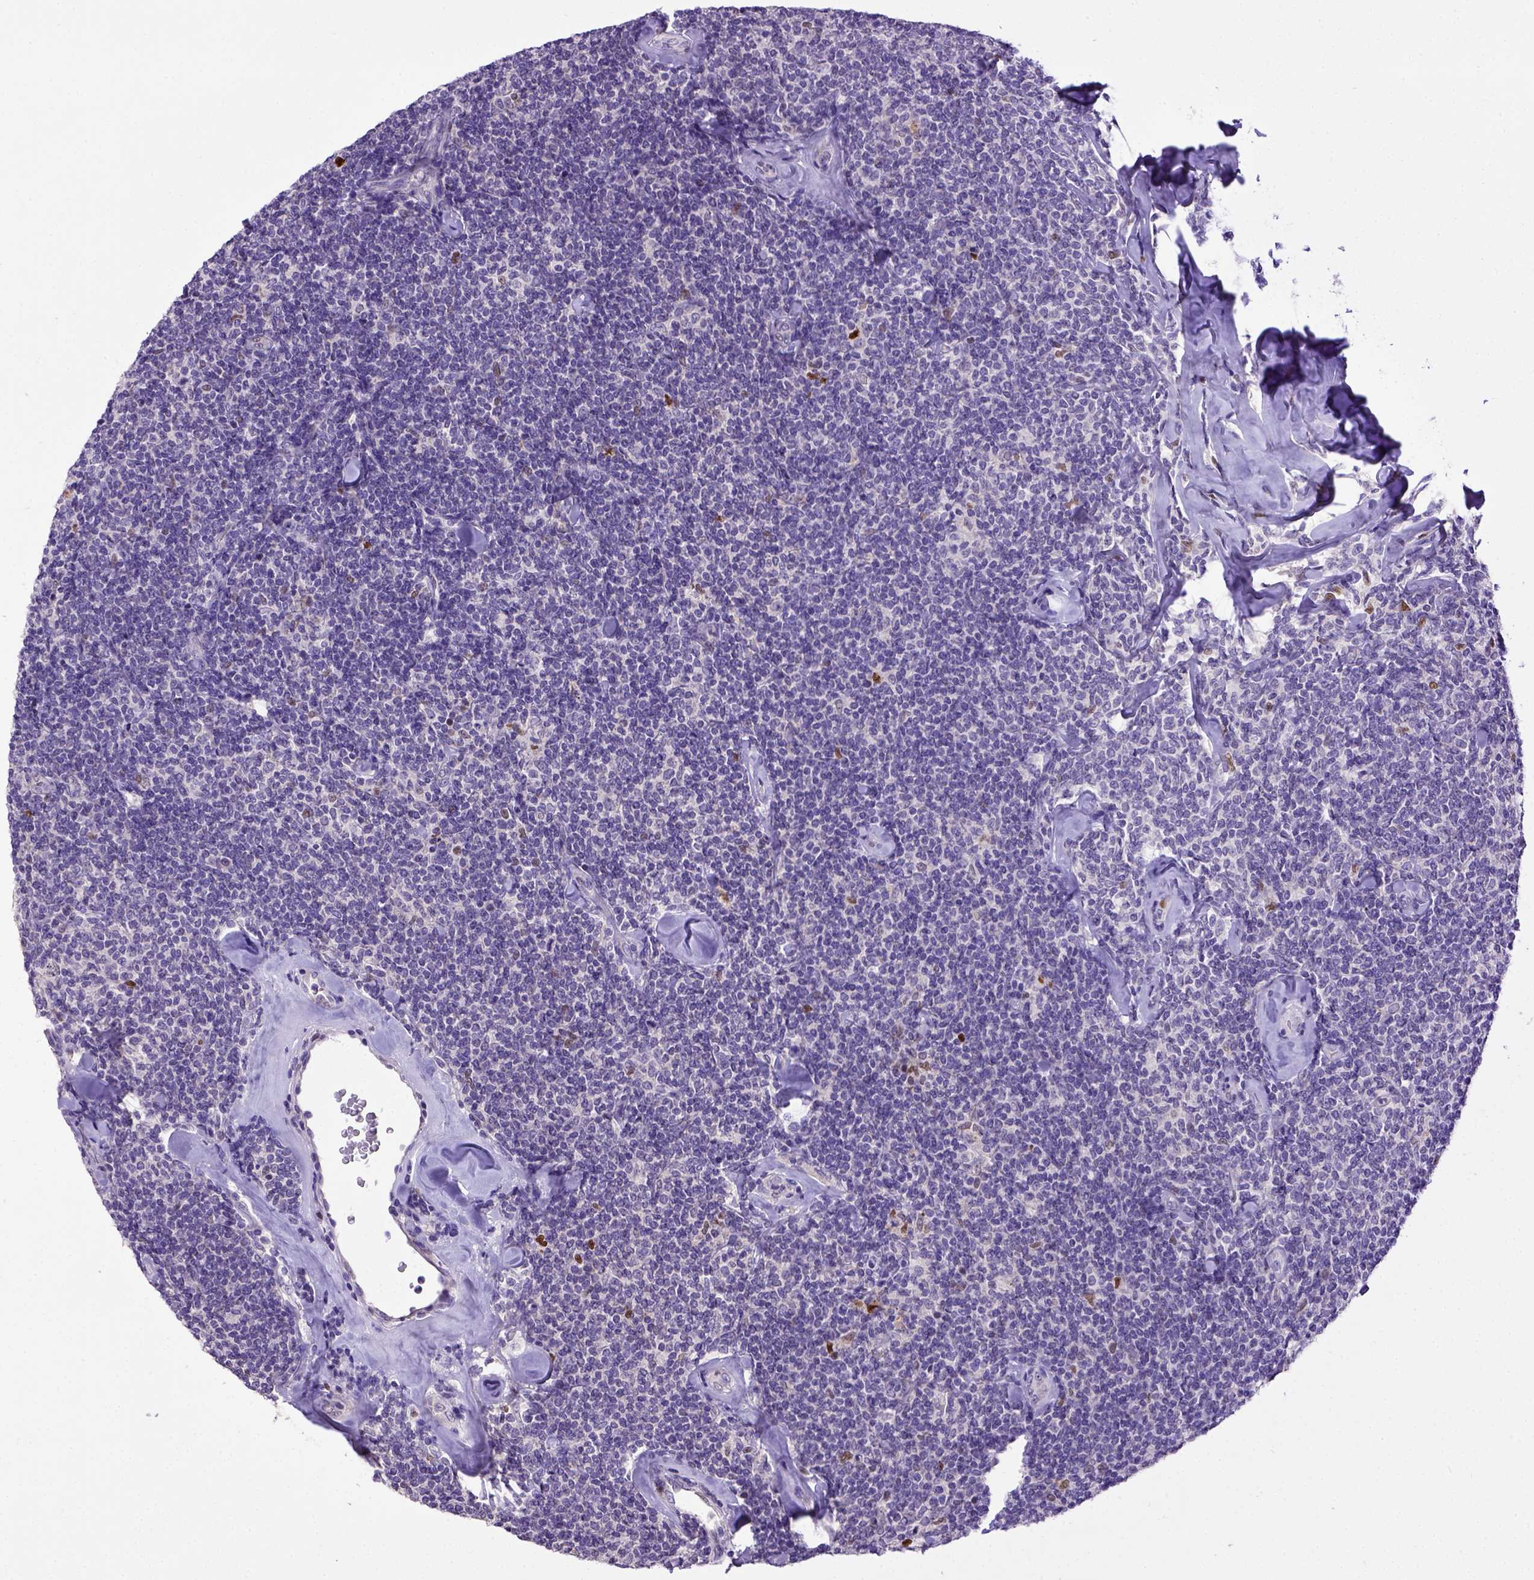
{"staining": {"intensity": "negative", "quantity": "none", "location": "none"}, "tissue": "lymphoma", "cell_type": "Tumor cells", "image_type": "cancer", "snomed": [{"axis": "morphology", "description": "Malignant lymphoma, non-Hodgkin's type, Low grade"}, {"axis": "topography", "description": "Lymph node"}], "caption": "This is an immunohistochemistry photomicrograph of lymphoma. There is no staining in tumor cells.", "gene": "CDKN1A", "patient": {"sex": "female", "age": 56}}